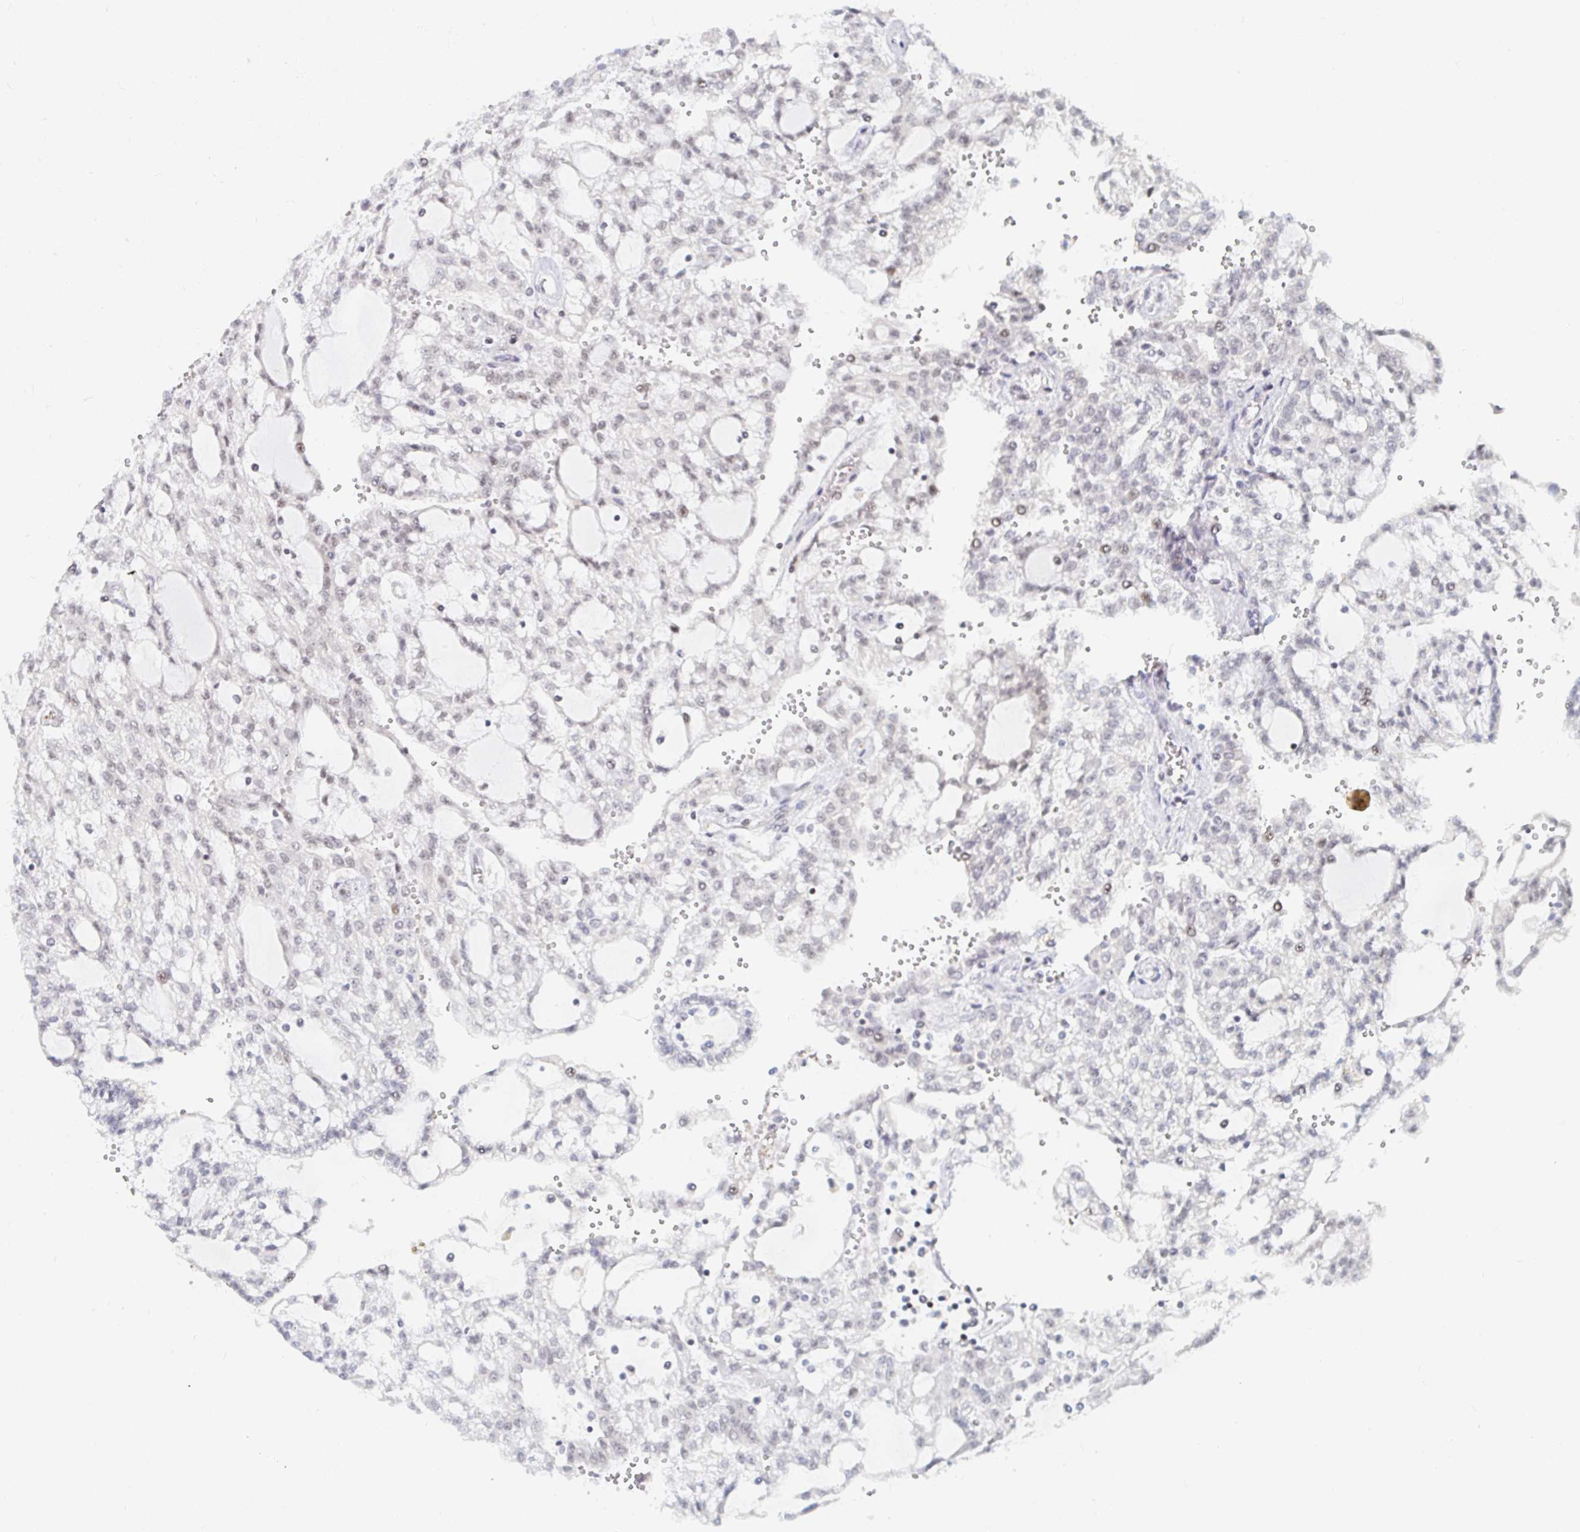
{"staining": {"intensity": "weak", "quantity": "<25%", "location": "nuclear"}, "tissue": "renal cancer", "cell_type": "Tumor cells", "image_type": "cancer", "snomed": [{"axis": "morphology", "description": "Adenocarcinoma, NOS"}, {"axis": "topography", "description": "Kidney"}], "caption": "Immunohistochemical staining of renal cancer reveals no significant positivity in tumor cells.", "gene": "CHD2", "patient": {"sex": "male", "age": 63}}